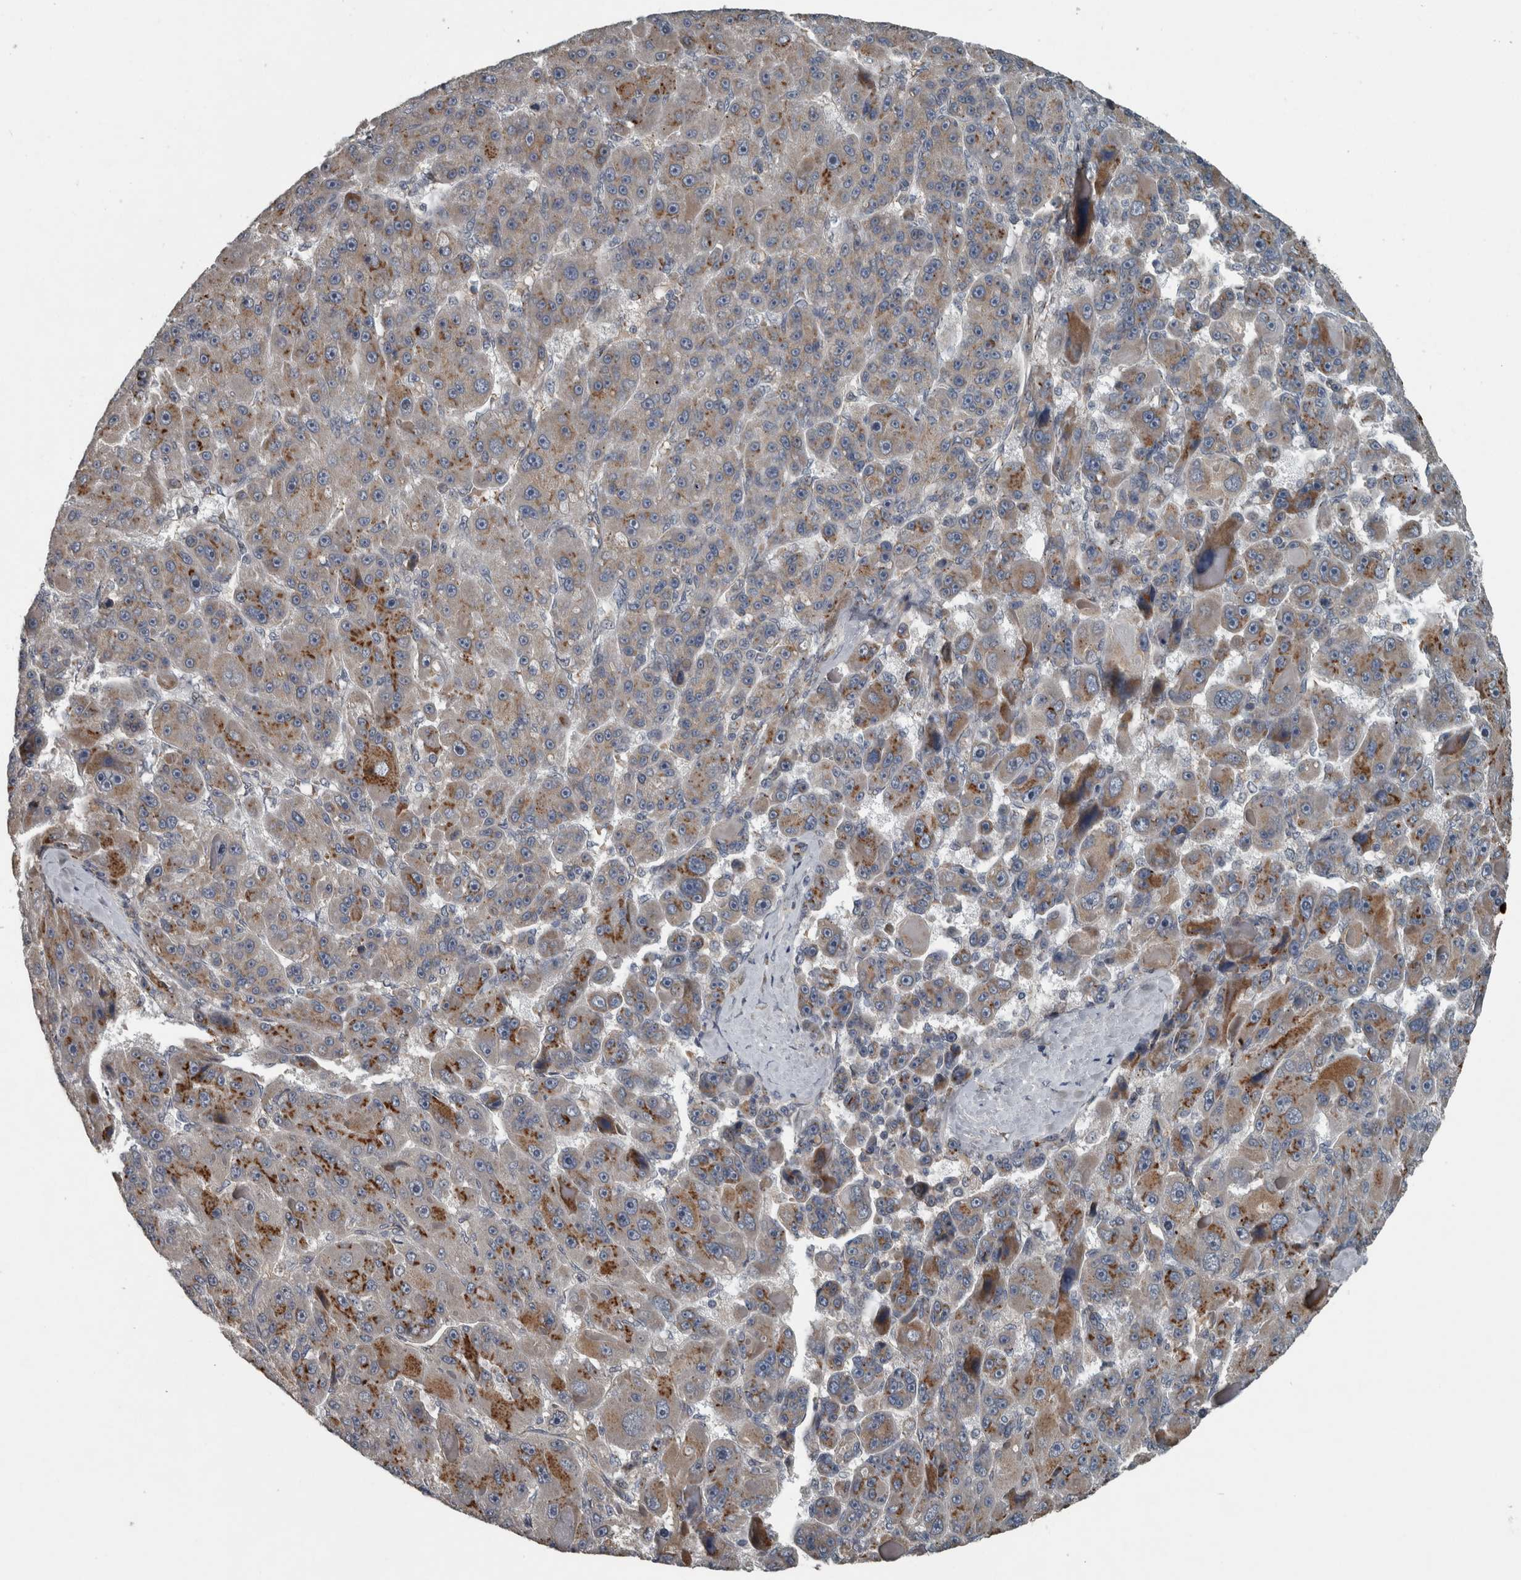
{"staining": {"intensity": "moderate", "quantity": ">75%", "location": "cytoplasmic/membranous"}, "tissue": "liver cancer", "cell_type": "Tumor cells", "image_type": "cancer", "snomed": [{"axis": "morphology", "description": "Carcinoma, Hepatocellular, NOS"}, {"axis": "topography", "description": "Liver"}], "caption": "Immunohistochemical staining of hepatocellular carcinoma (liver) exhibits medium levels of moderate cytoplasmic/membranous protein expression in approximately >75% of tumor cells.", "gene": "ZNF345", "patient": {"sex": "male", "age": 76}}